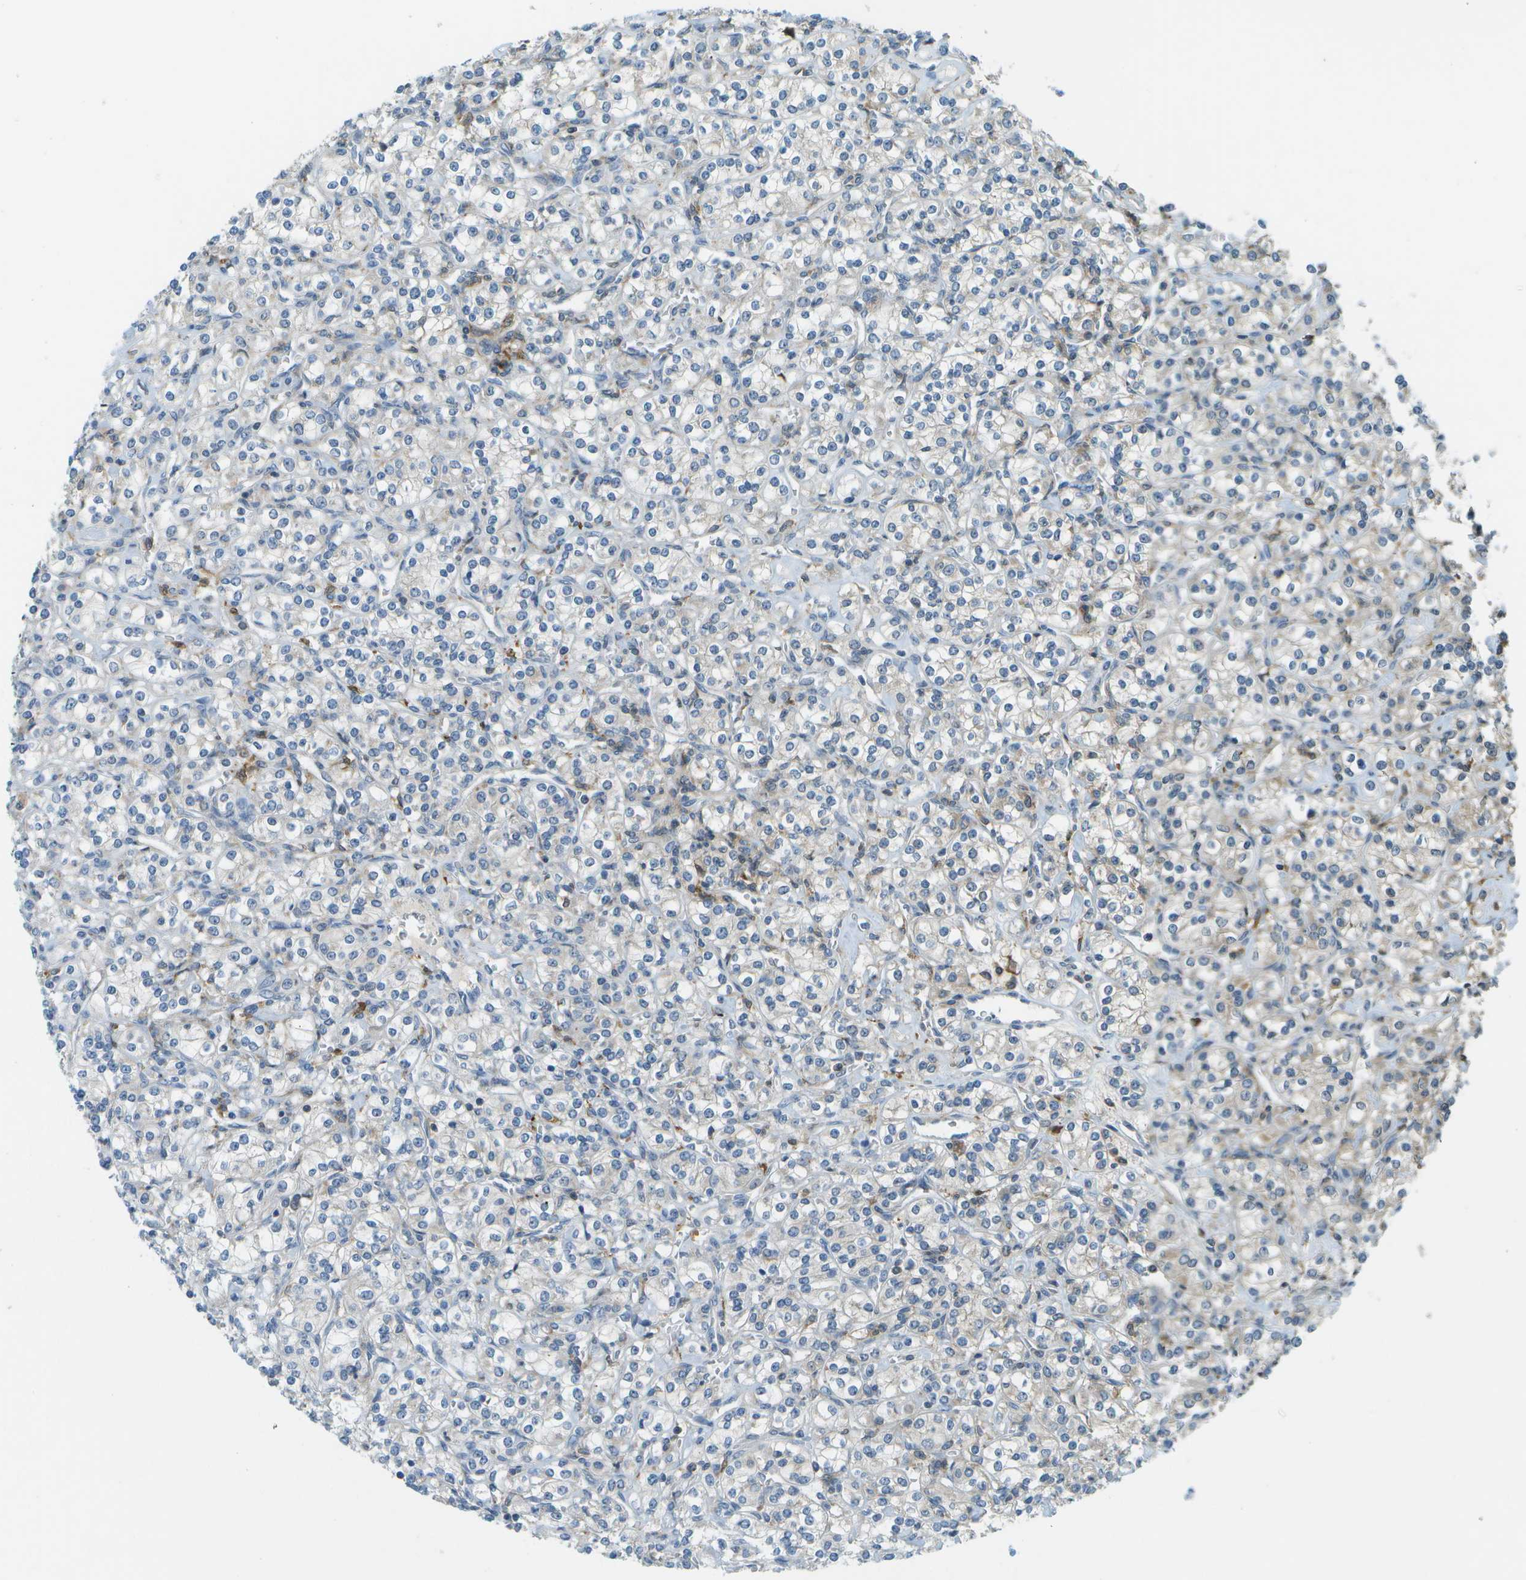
{"staining": {"intensity": "weak", "quantity": "<25%", "location": "cytoplasmic/membranous"}, "tissue": "renal cancer", "cell_type": "Tumor cells", "image_type": "cancer", "snomed": [{"axis": "morphology", "description": "Adenocarcinoma, NOS"}, {"axis": "topography", "description": "Kidney"}], "caption": "Renal cancer (adenocarcinoma) stained for a protein using immunohistochemistry (IHC) shows no expression tumor cells.", "gene": "CDH23", "patient": {"sex": "male", "age": 77}}